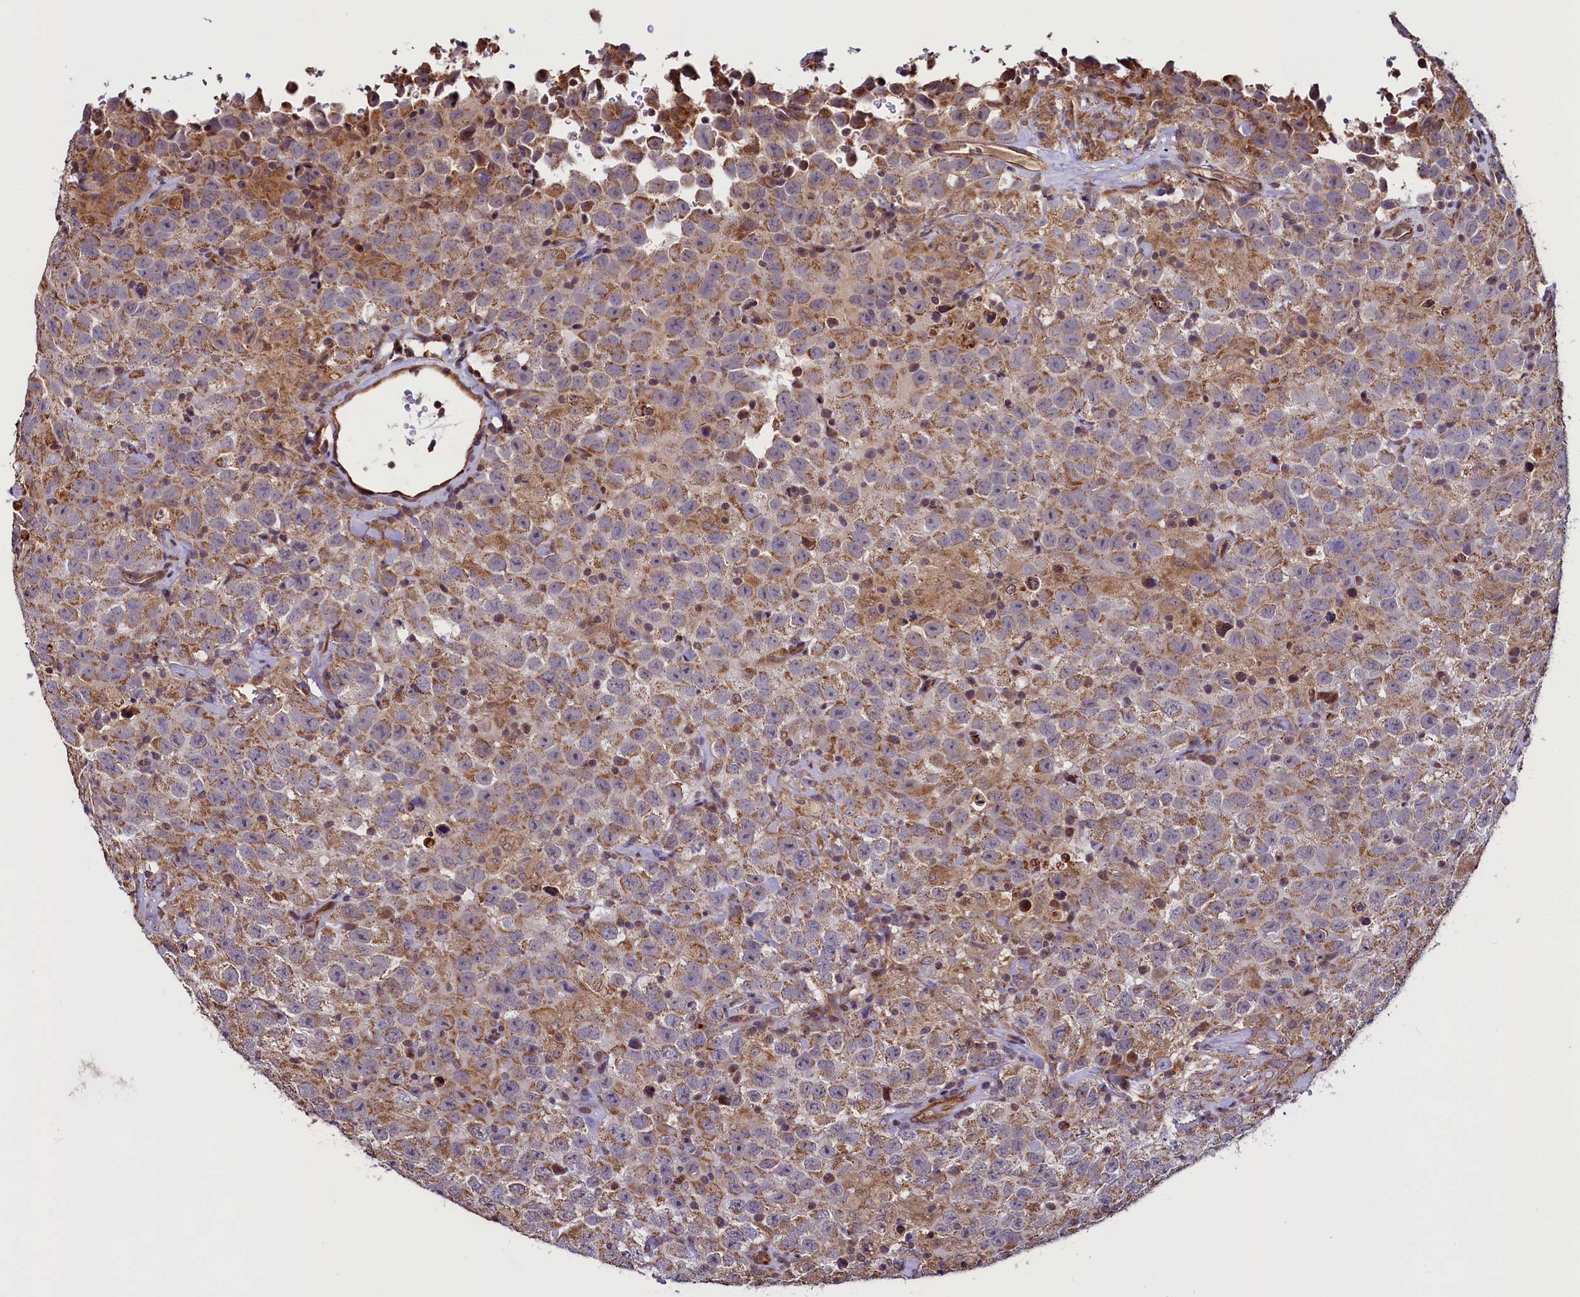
{"staining": {"intensity": "moderate", "quantity": ">75%", "location": "cytoplasmic/membranous"}, "tissue": "testis cancer", "cell_type": "Tumor cells", "image_type": "cancer", "snomed": [{"axis": "morphology", "description": "Seminoma, NOS"}, {"axis": "topography", "description": "Testis"}], "caption": "Seminoma (testis) stained with a brown dye shows moderate cytoplasmic/membranous positive staining in approximately >75% of tumor cells.", "gene": "ZNF577", "patient": {"sex": "male", "age": 41}}